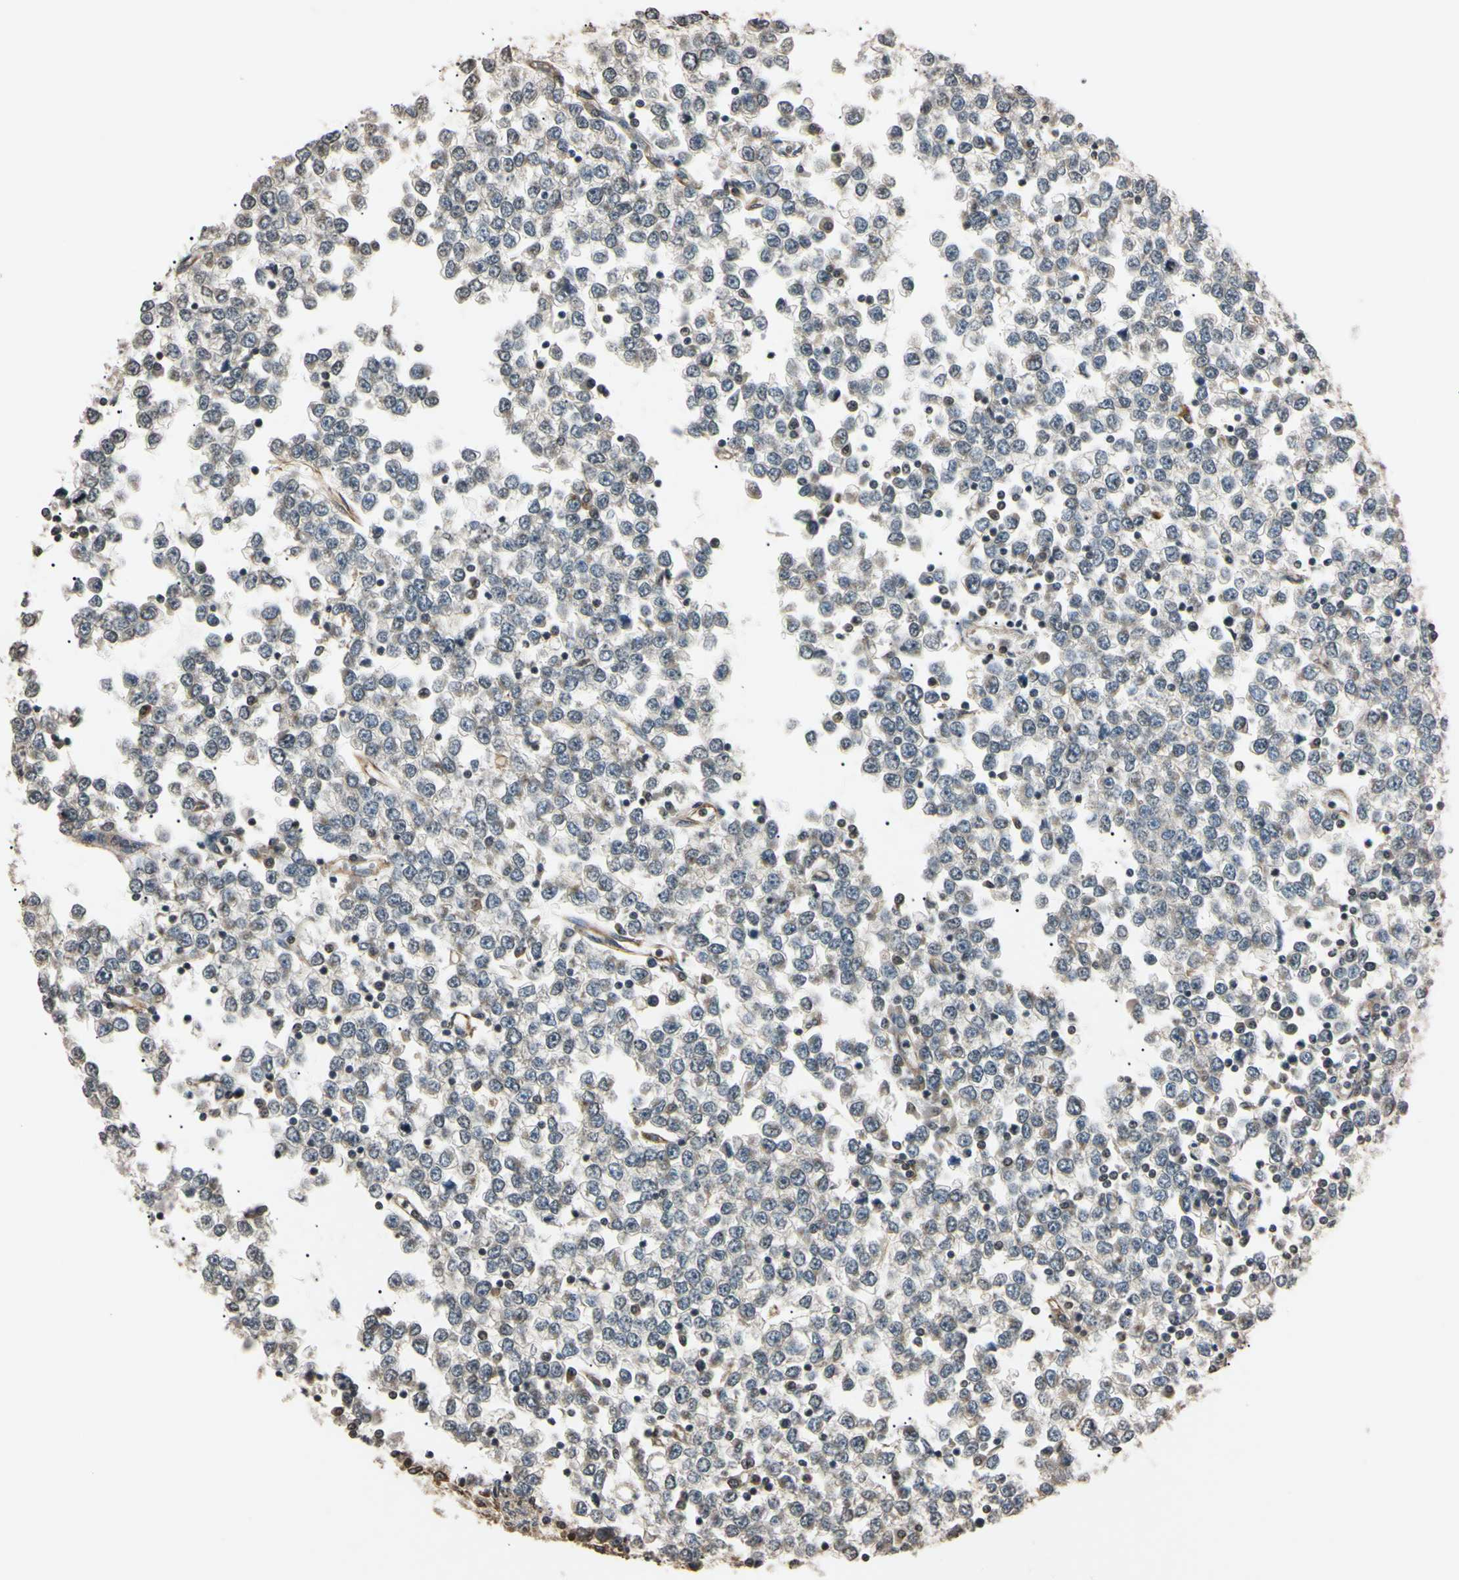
{"staining": {"intensity": "weak", "quantity": "<25%", "location": "cytoplasmic/membranous"}, "tissue": "testis cancer", "cell_type": "Tumor cells", "image_type": "cancer", "snomed": [{"axis": "morphology", "description": "Seminoma, NOS"}, {"axis": "topography", "description": "Testis"}], "caption": "The histopathology image shows no staining of tumor cells in testis seminoma.", "gene": "EPN1", "patient": {"sex": "male", "age": 65}}